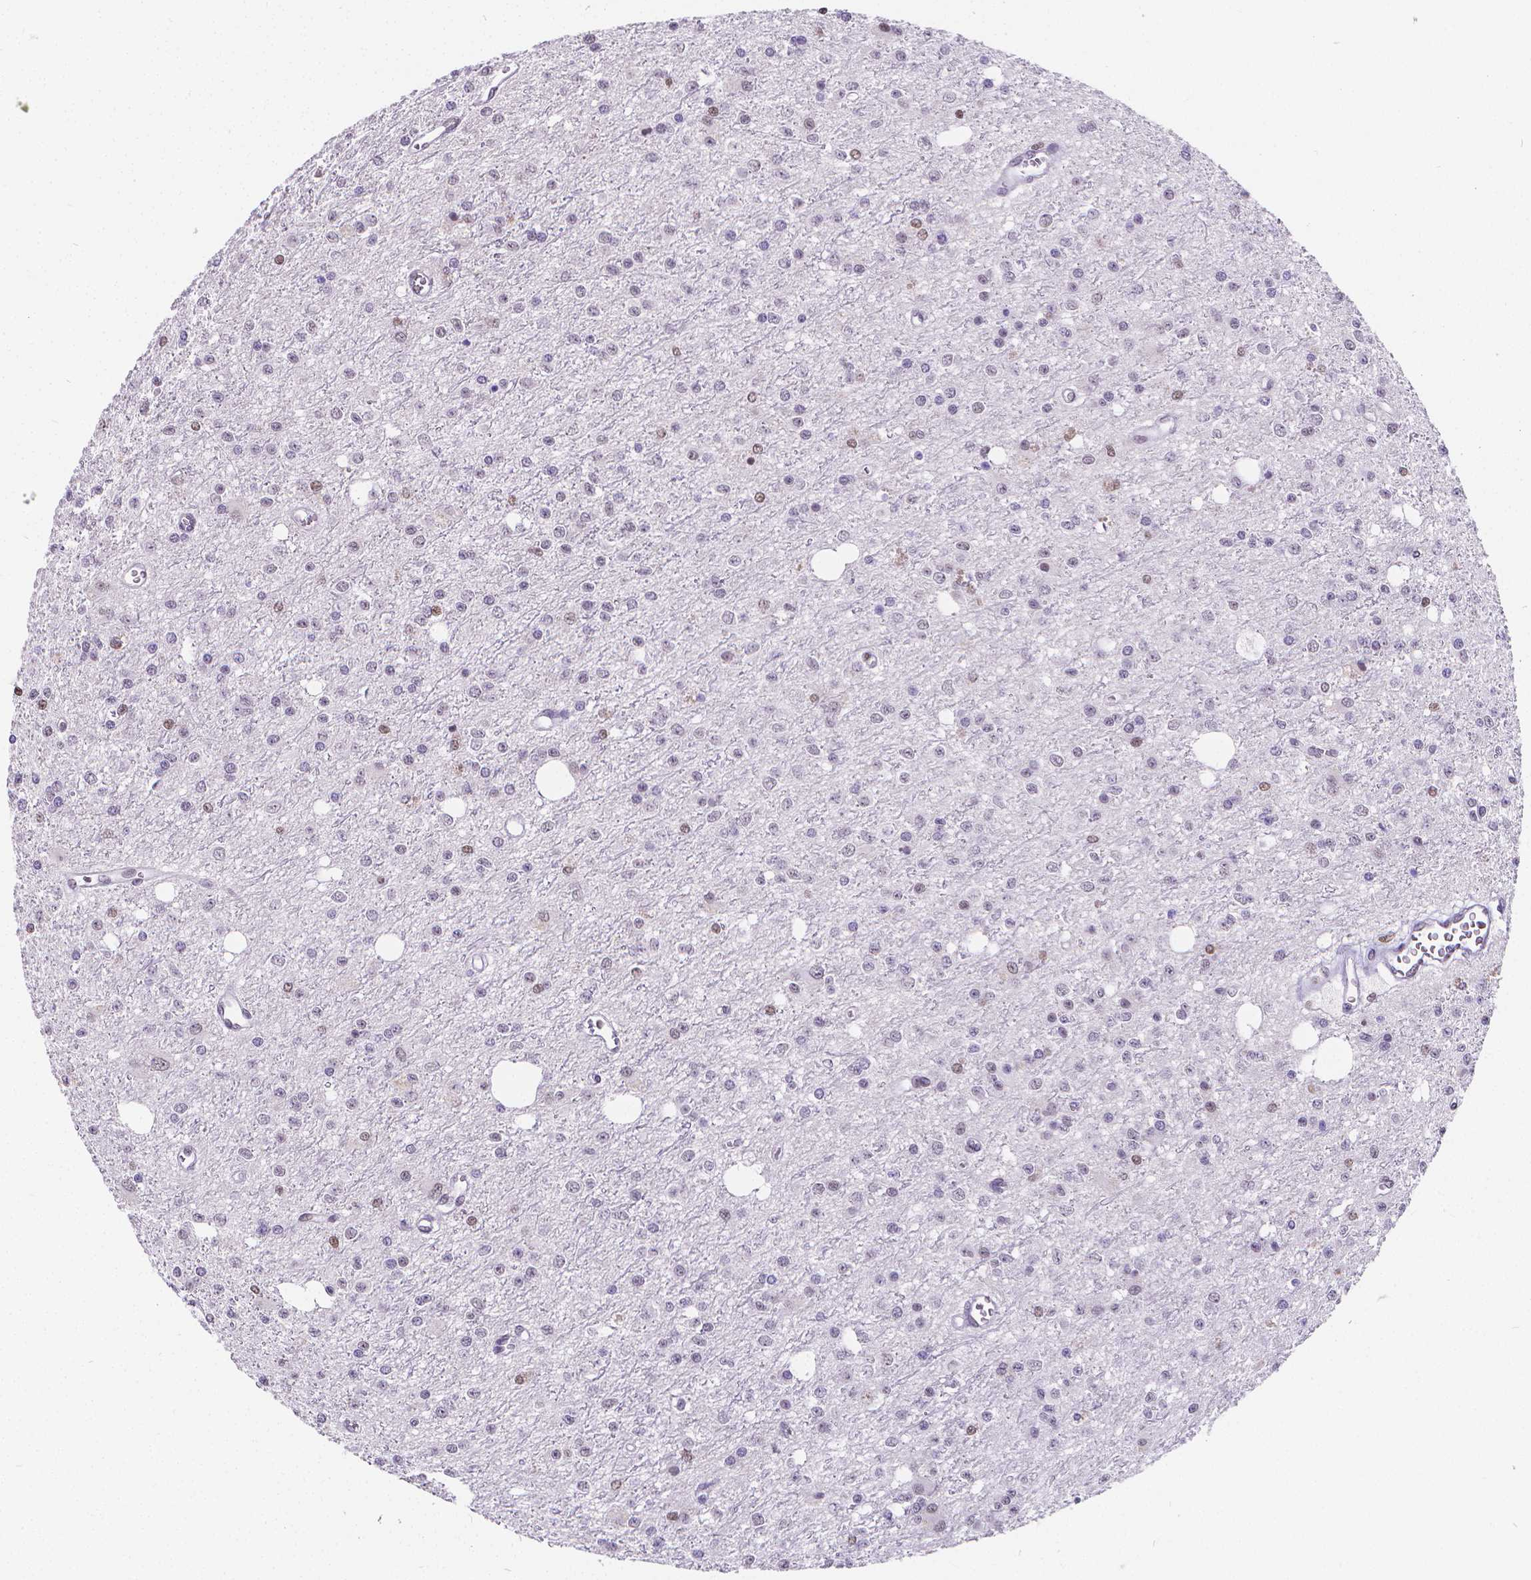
{"staining": {"intensity": "negative", "quantity": "none", "location": "none"}, "tissue": "glioma", "cell_type": "Tumor cells", "image_type": "cancer", "snomed": [{"axis": "morphology", "description": "Glioma, malignant, Low grade"}, {"axis": "topography", "description": "Brain"}], "caption": "The photomicrograph demonstrates no staining of tumor cells in glioma.", "gene": "MEF2C", "patient": {"sex": "female", "age": 45}}